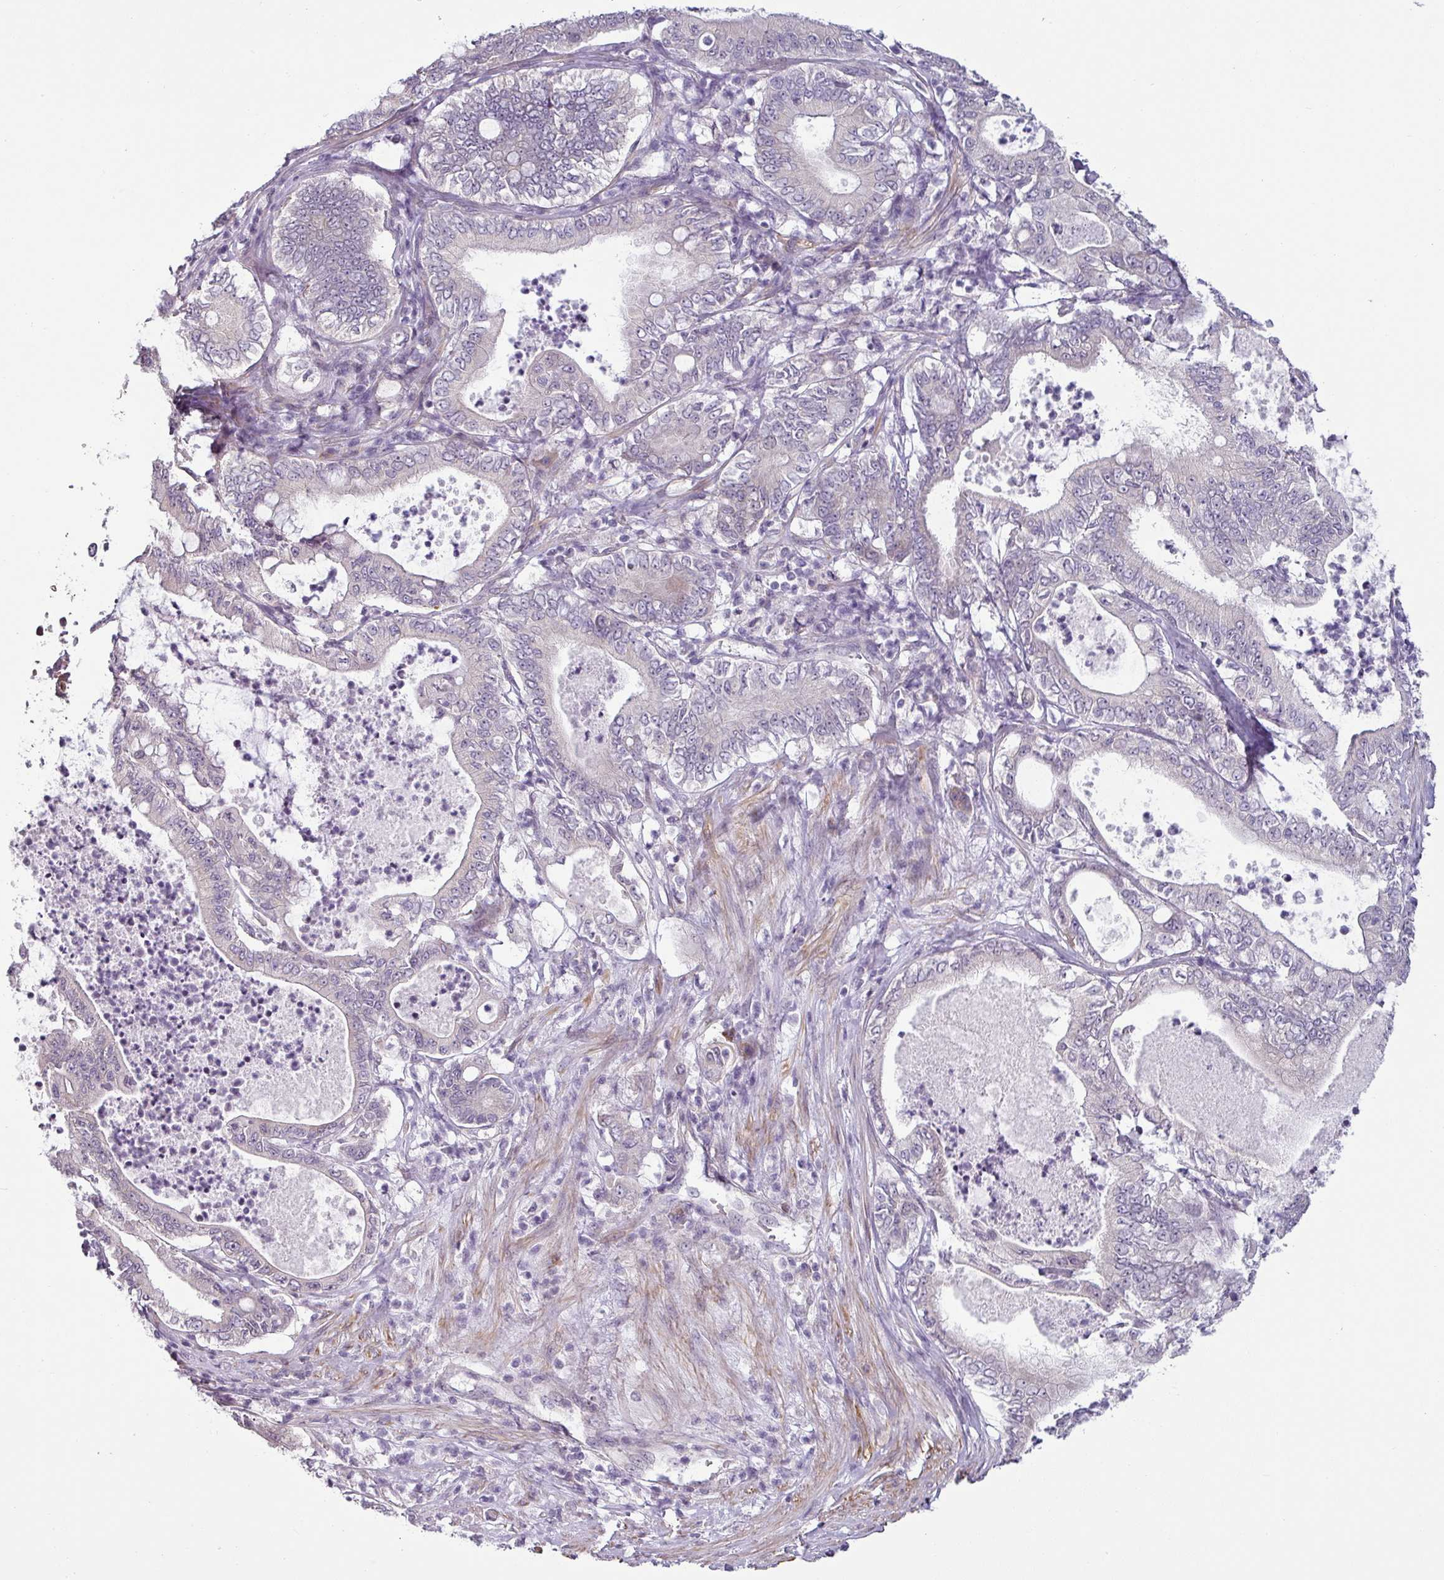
{"staining": {"intensity": "negative", "quantity": "none", "location": "none"}, "tissue": "pancreatic cancer", "cell_type": "Tumor cells", "image_type": "cancer", "snomed": [{"axis": "morphology", "description": "Adenocarcinoma, NOS"}, {"axis": "topography", "description": "Pancreas"}], "caption": "Tumor cells are negative for brown protein staining in pancreatic adenocarcinoma.", "gene": "OR52D1", "patient": {"sex": "male", "age": 71}}